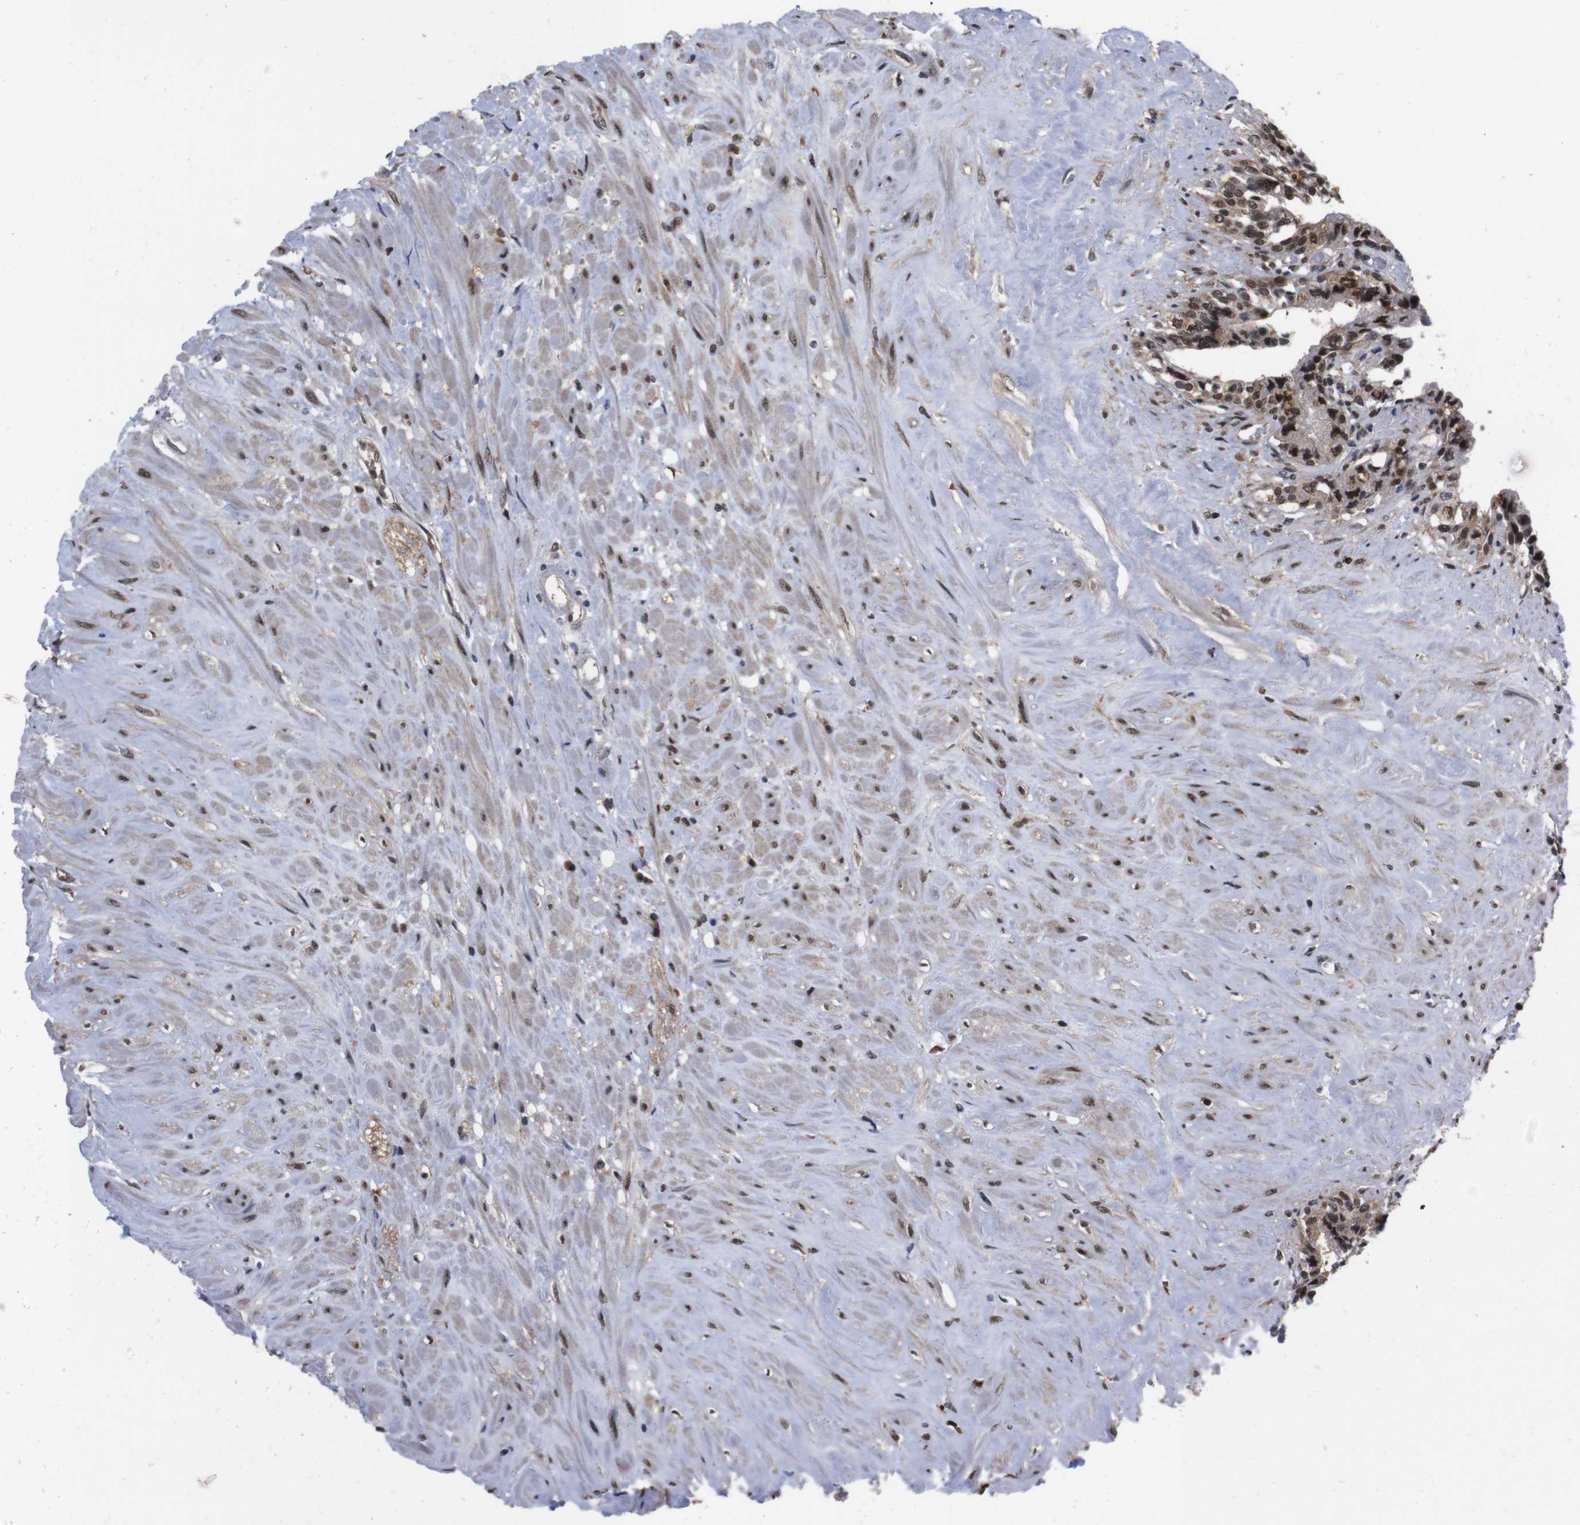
{"staining": {"intensity": "moderate", "quantity": "25%-75%", "location": "cytoplasmic/membranous,nuclear"}, "tissue": "seminal vesicle", "cell_type": "Glandular cells", "image_type": "normal", "snomed": [{"axis": "morphology", "description": "Normal tissue, NOS"}, {"axis": "topography", "description": "Seminal veicle"}], "caption": "Immunohistochemical staining of normal human seminal vesicle demonstrates medium levels of moderate cytoplasmic/membranous,nuclear staining in about 25%-75% of glandular cells. (Stains: DAB (3,3'-diaminobenzidine) in brown, nuclei in blue, Microscopy: brightfield microscopy at high magnification).", "gene": "UBQLN2", "patient": {"sex": "male", "age": 63}}